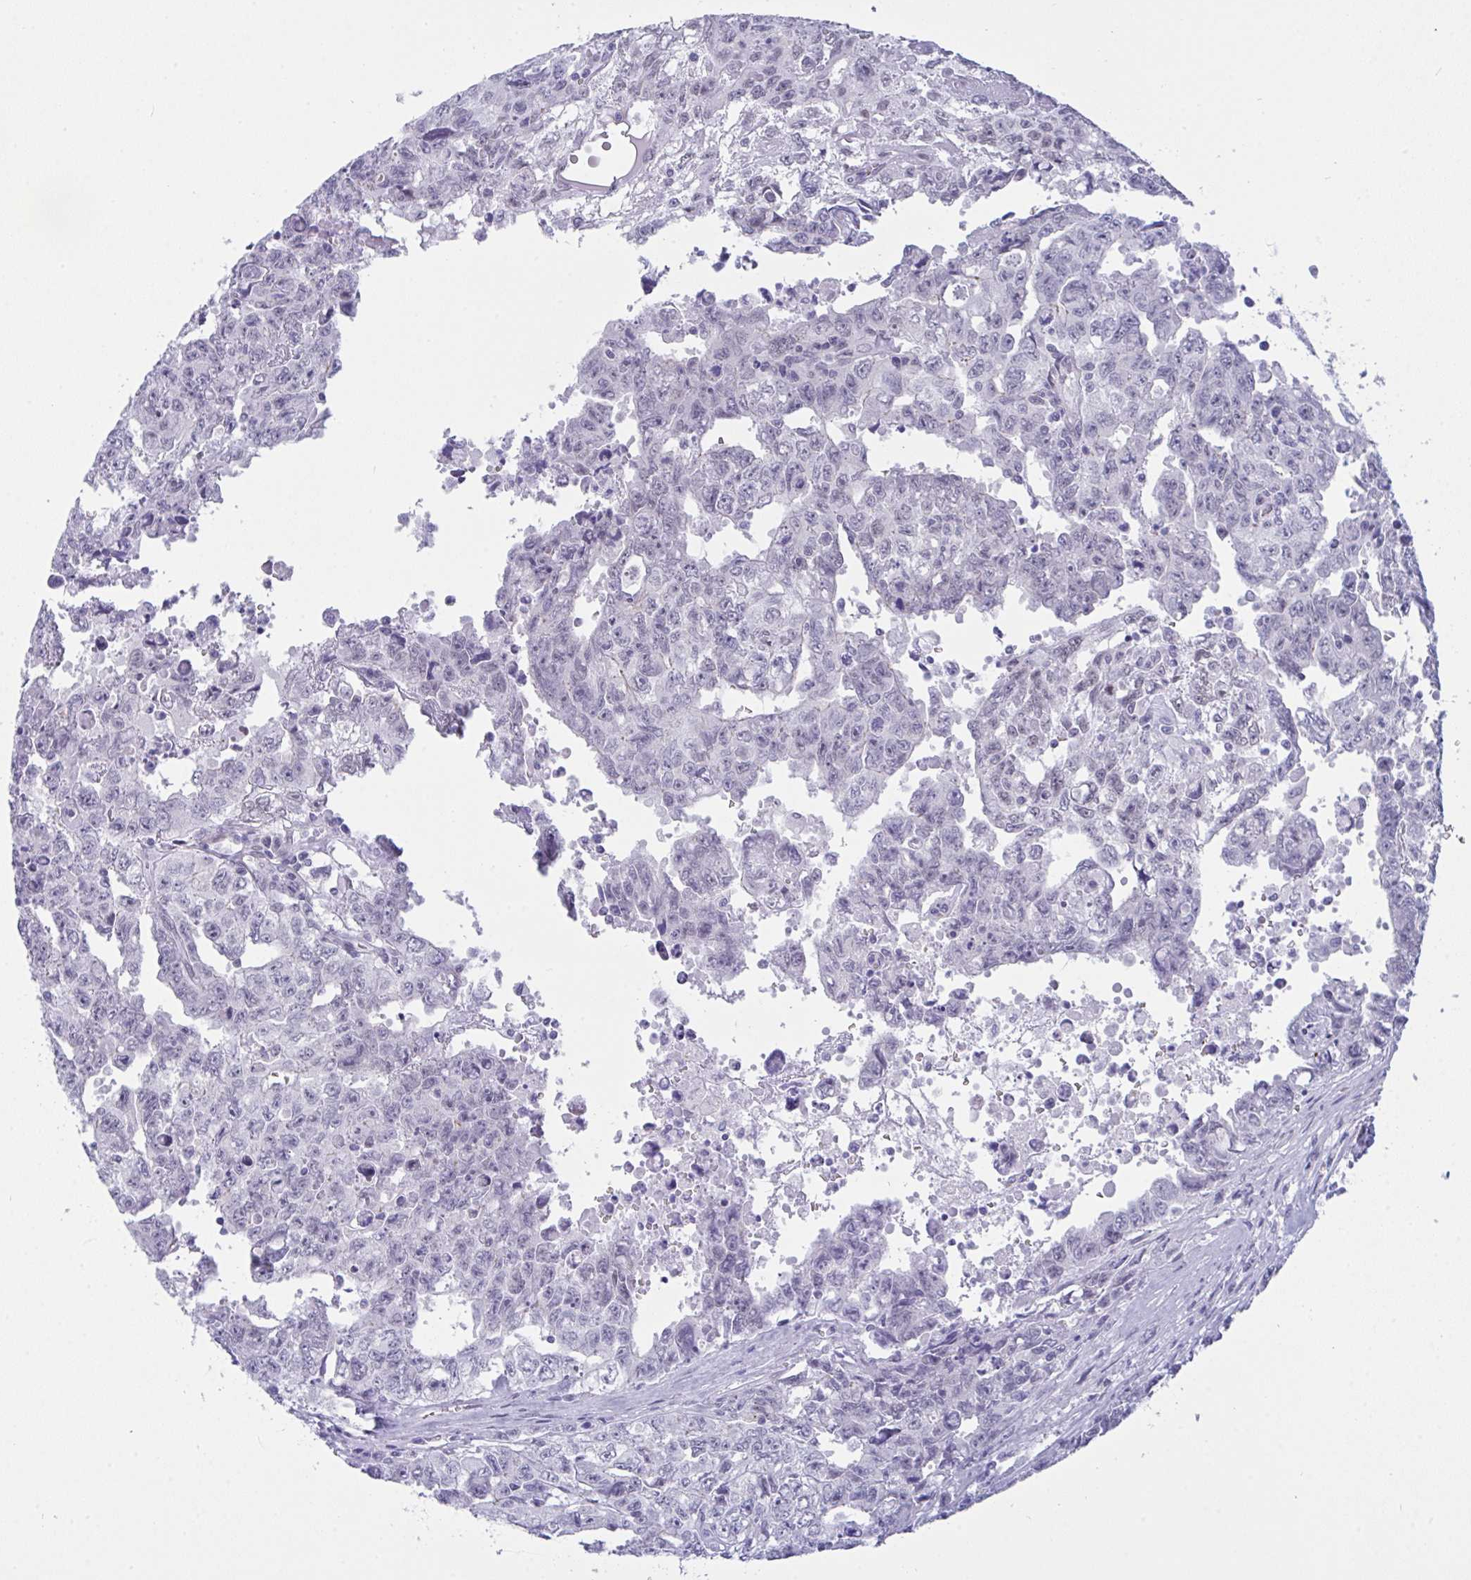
{"staining": {"intensity": "negative", "quantity": "none", "location": "none"}, "tissue": "testis cancer", "cell_type": "Tumor cells", "image_type": "cancer", "snomed": [{"axis": "morphology", "description": "Carcinoma, Embryonal, NOS"}, {"axis": "topography", "description": "Testis"}], "caption": "An image of testis embryonal carcinoma stained for a protein shows no brown staining in tumor cells. (Brightfield microscopy of DAB (3,3'-diaminobenzidine) IHC at high magnification).", "gene": "FBXL22", "patient": {"sex": "male", "age": 24}}